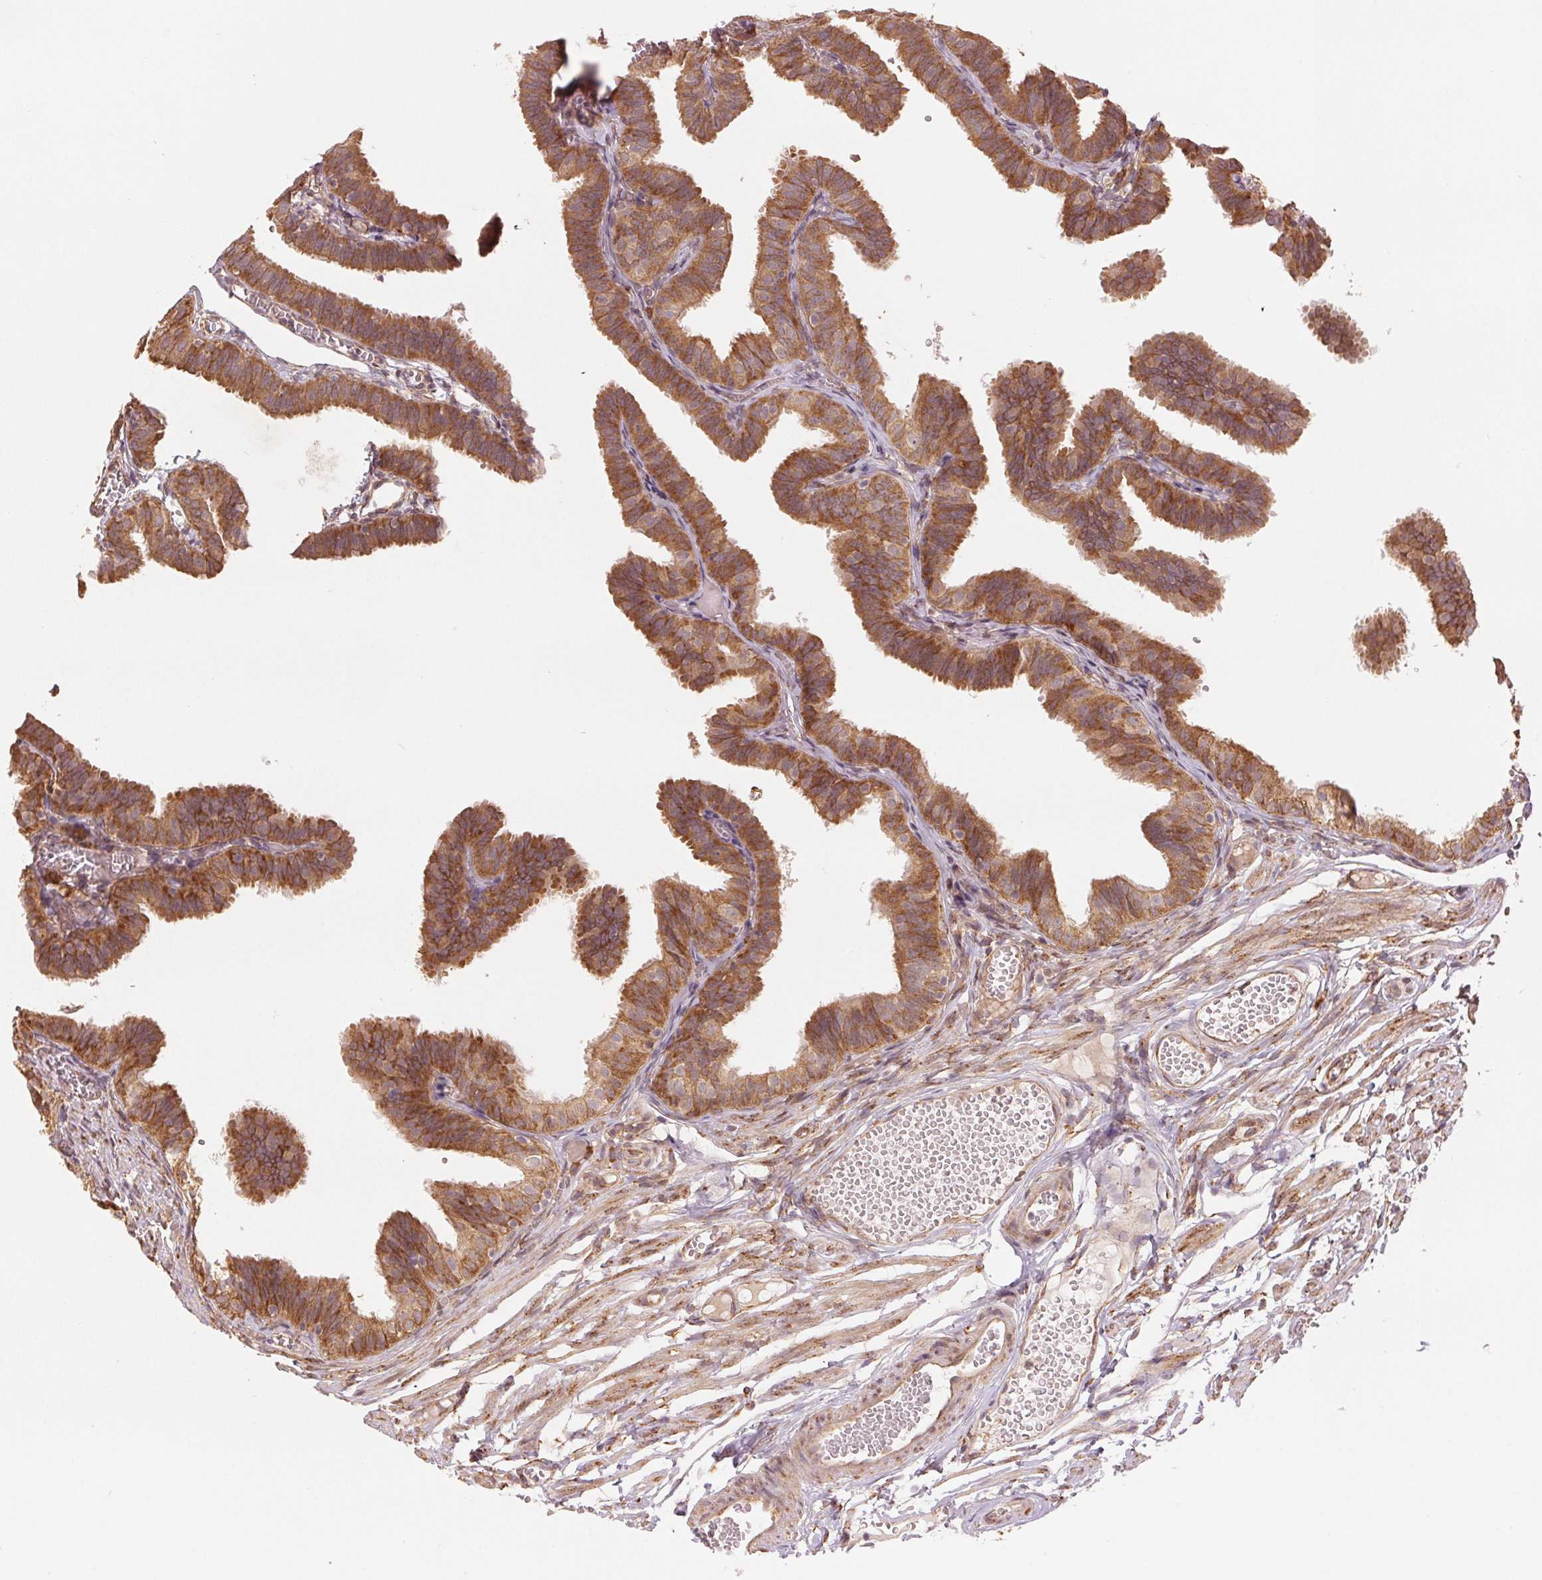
{"staining": {"intensity": "strong", "quantity": ">75%", "location": "cytoplasmic/membranous"}, "tissue": "fallopian tube", "cell_type": "Glandular cells", "image_type": "normal", "snomed": [{"axis": "morphology", "description": "Normal tissue, NOS"}, {"axis": "topography", "description": "Fallopian tube"}], "caption": "Immunohistochemical staining of normal fallopian tube shows high levels of strong cytoplasmic/membranous staining in approximately >75% of glandular cells.", "gene": "SLC20A1", "patient": {"sex": "female", "age": 25}}